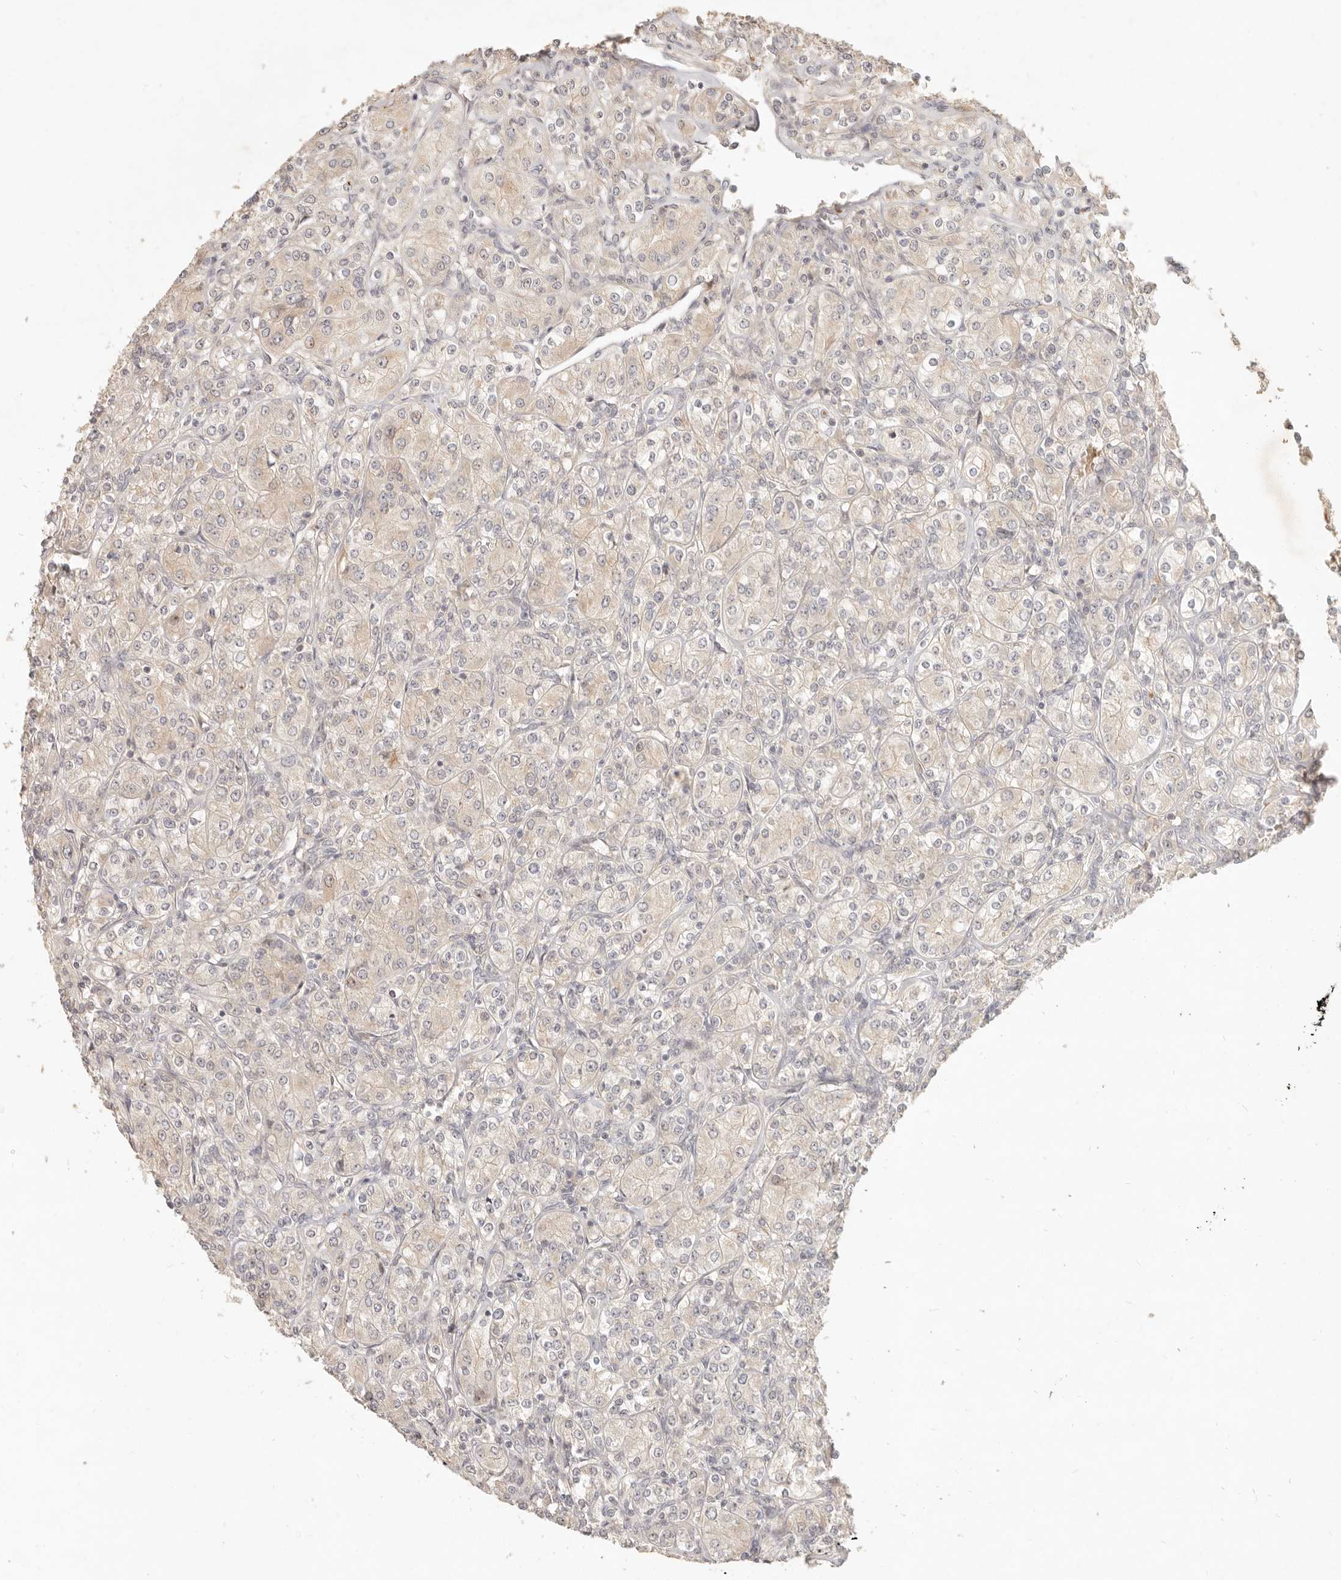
{"staining": {"intensity": "weak", "quantity": "<25%", "location": "cytoplasmic/membranous"}, "tissue": "renal cancer", "cell_type": "Tumor cells", "image_type": "cancer", "snomed": [{"axis": "morphology", "description": "Adenocarcinoma, NOS"}, {"axis": "topography", "description": "Kidney"}], "caption": "DAB immunohistochemical staining of human renal cancer demonstrates no significant expression in tumor cells. Brightfield microscopy of IHC stained with DAB (brown) and hematoxylin (blue), captured at high magnification.", "gene": "UBXN11", "patient": {"sex": "male", "age": 77}}